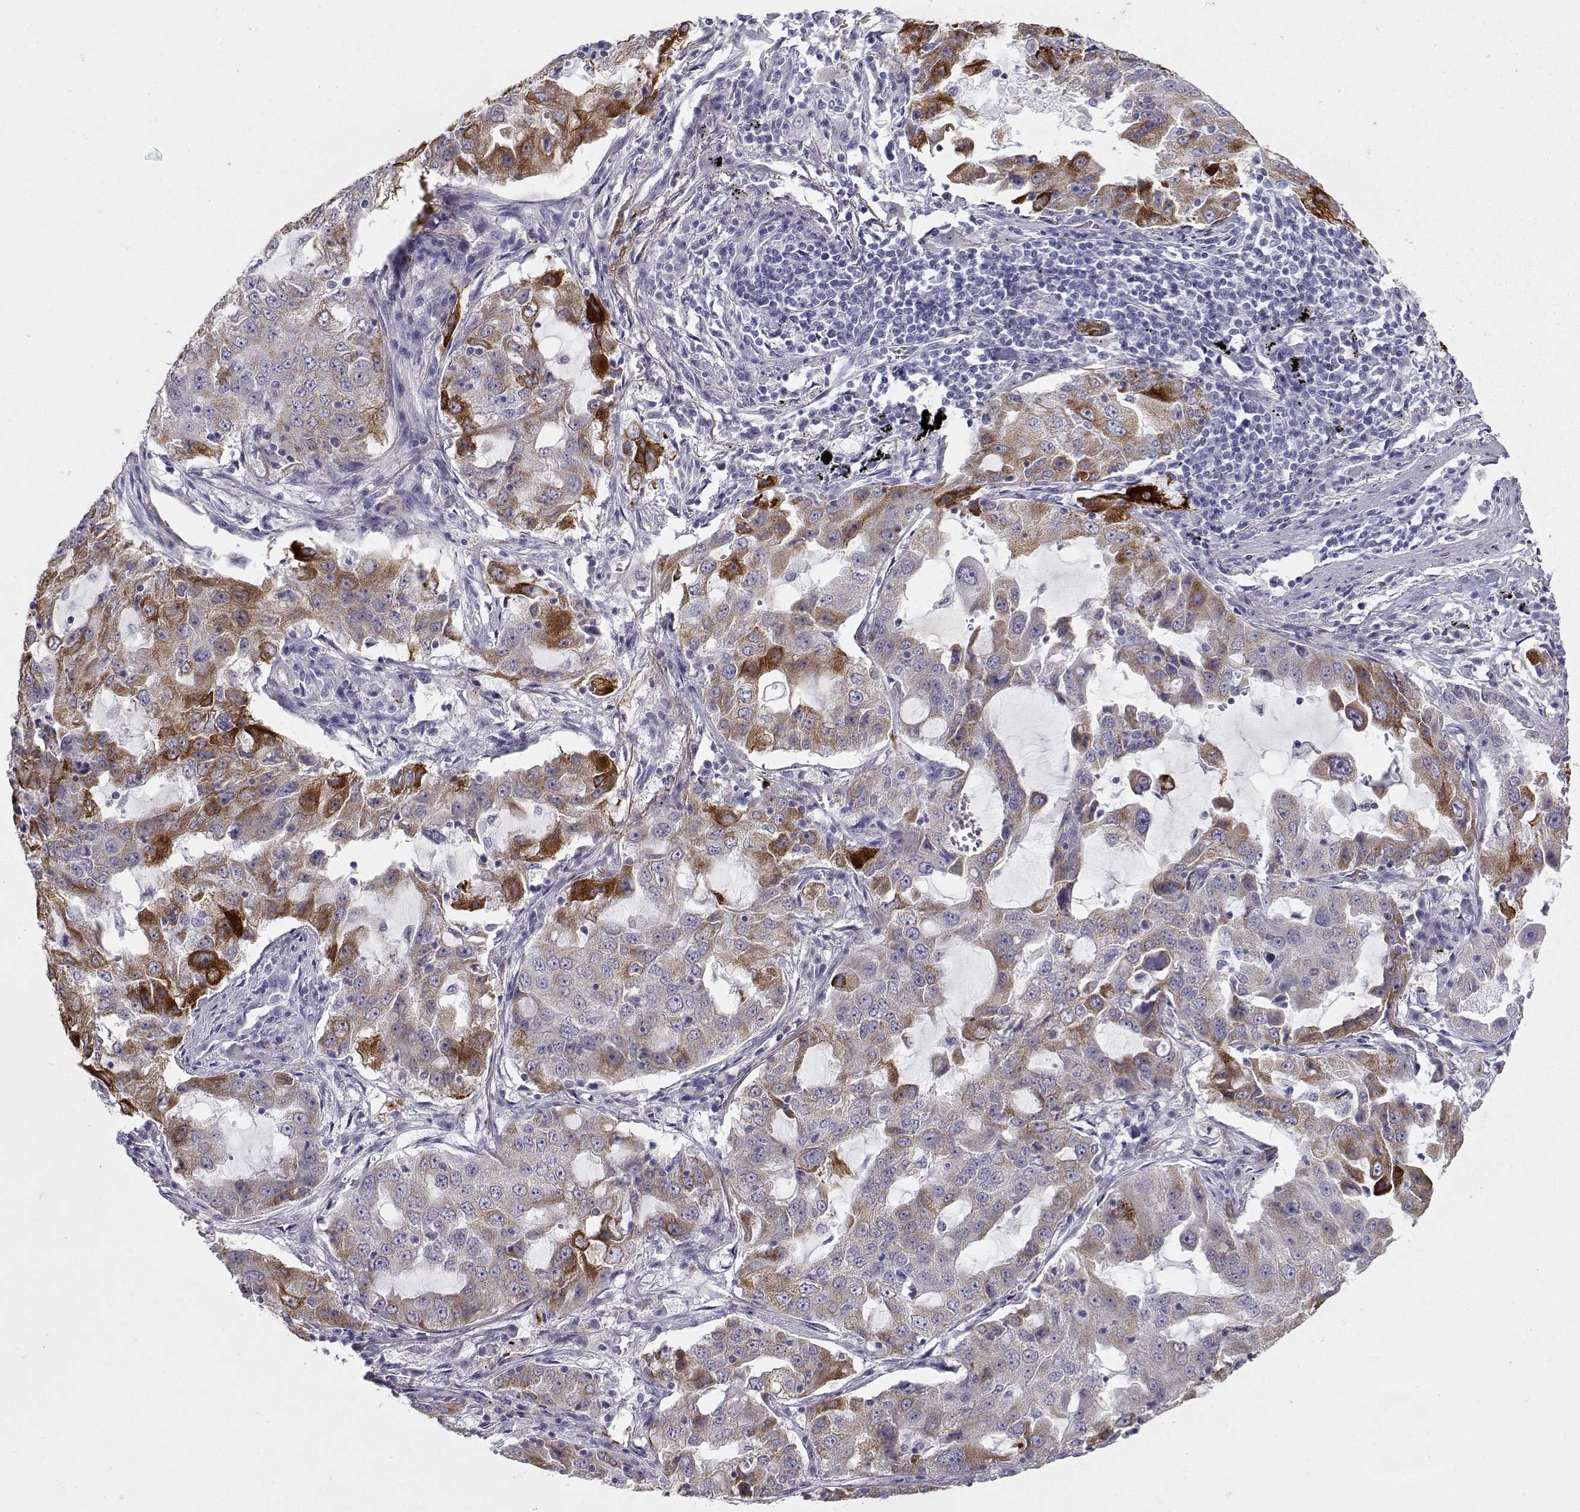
{"staining": {"intensity": "strong", "quantity": "<25%", "location": "cytoplasmic/membranous"}, "tissue": "lung cancer", "cell_type": "Tumor cells", "image_type": "cancer", "snomed": [{"axis": "morphology", "description": "Adenocarcinoma, NOS"}, {"axis": "topography", "description": "Lung"}], "caption": "Immunohistochemical staining of human adenocarcinoma (lung) reveals medium levels of strong cytoplasmic/membranous protein positivity in about <25% of tumor cells.", "gene": "LAMB3", "patient": {"sex": "female", "age": 61}}